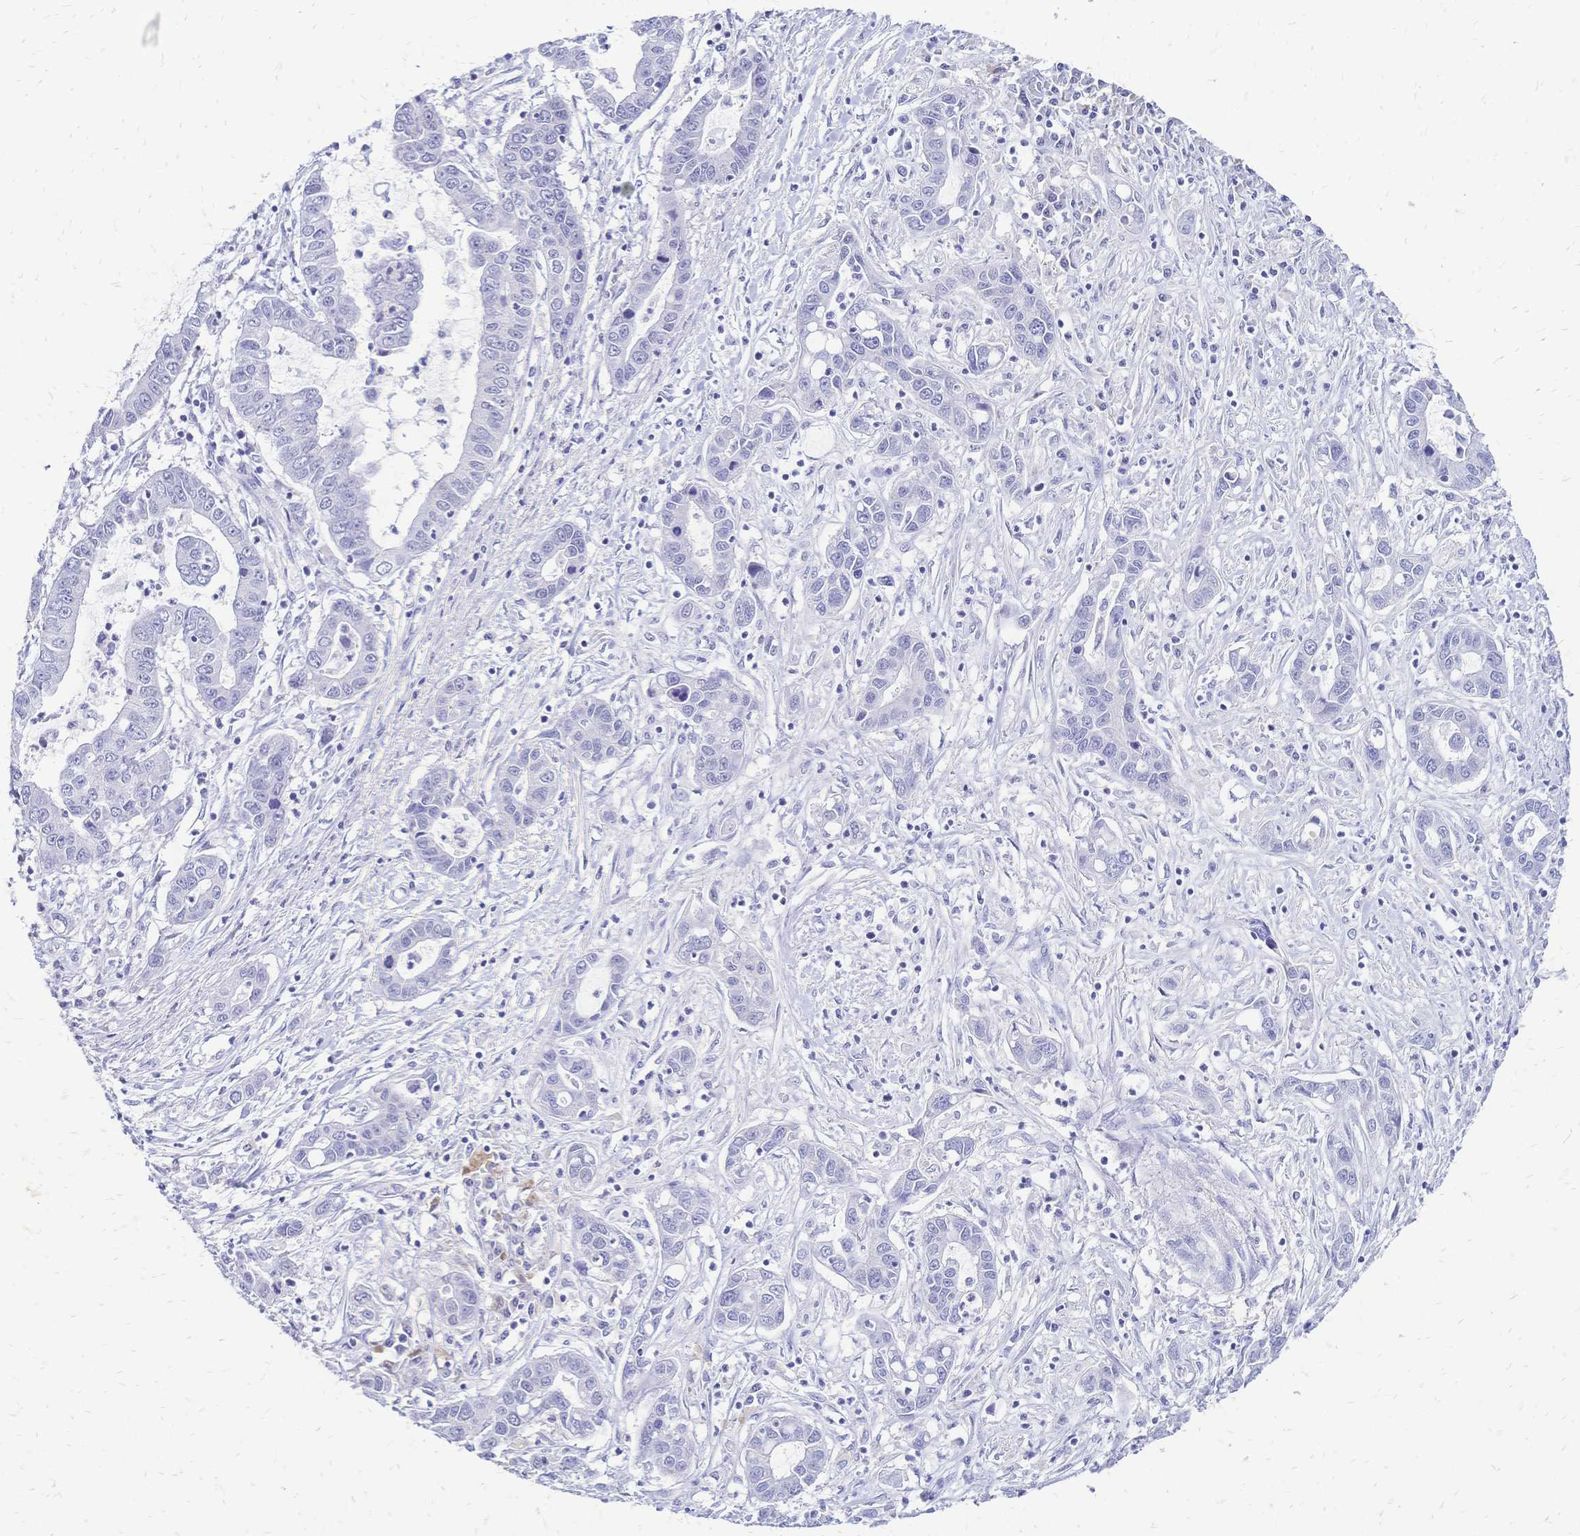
{"staining": {"intensity": "negative", "quantity": "none", "location": "none"}, "tissue": "liver cancer", "cell_type": "Tumor cells", "image_type": "cancer", "snomed": [{"axis": "morphology", "description": "Cholangiocarcinoma"}, {"axis": "topography", "description": "Liver"}], "caption": "Tumor cells show no significant expression in liver cholangiocarcinoma. The staining was performed using DAB to visualize the protein expression in brown, while the nuclei were stained in blue with hematoxylin (Magnification: 20x).", "gene": "FA2H", "patient": {"sex": "male", "age": 58}}